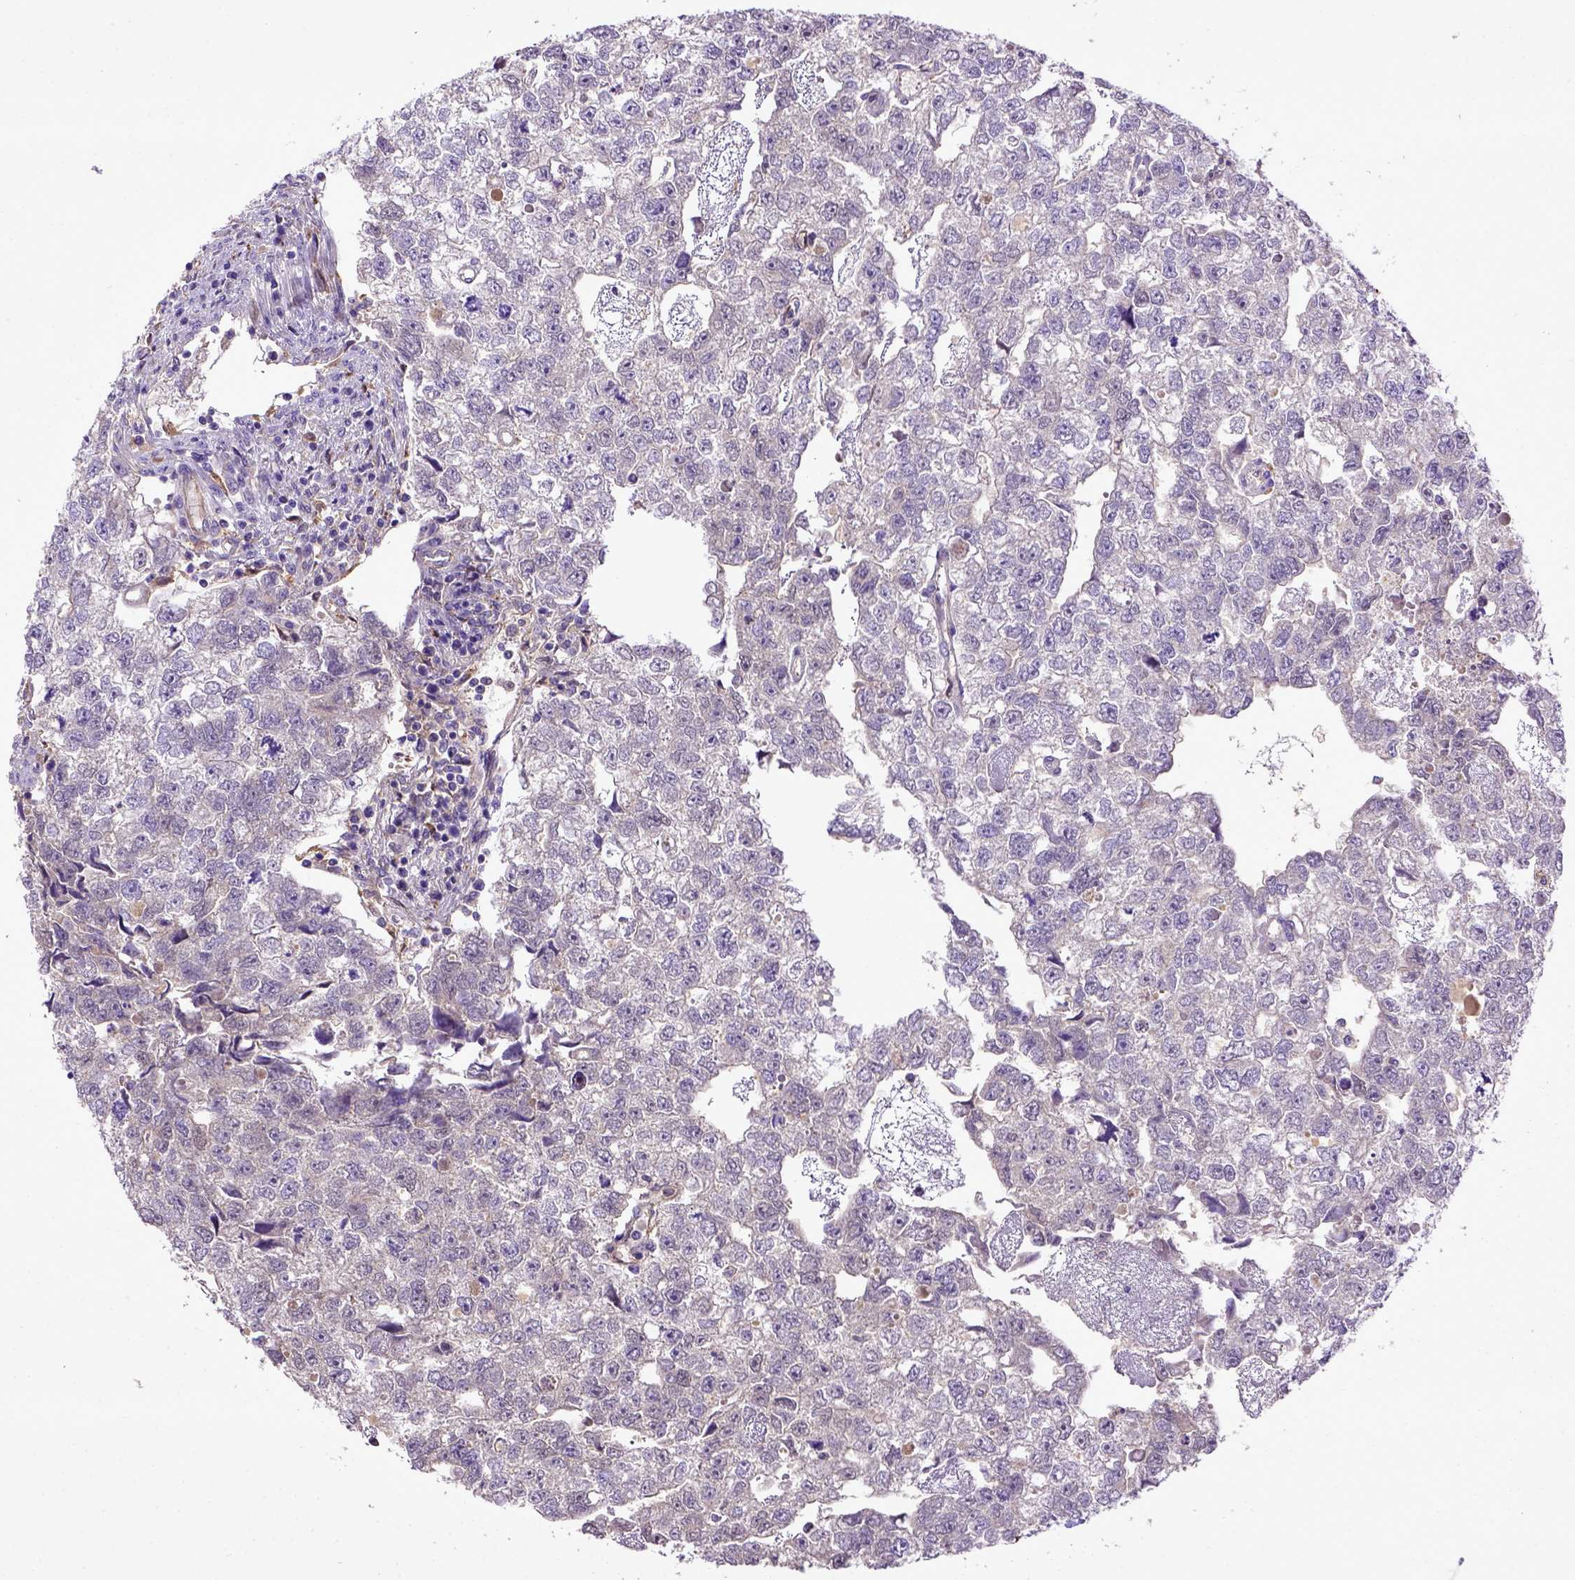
{"staining": {"intensity": "negative", "quantity": "none", "location": "none"}, "tissue": "testis cancer", "cell_type": "Tumor cells", "image_type": "cancer", "snomed": [{"axis": "morphology", "description": "Carcinoma, Embryonal, NOS"}, {"axis": "morphology", "description": "Teratoma, malignant, NOS"}, {"axis": "topography", "description": "Testis"}], "caption": "This histopathology image is of malignant teratoma (testis) stained with IHC to label a protein in brown with the nuclei are counter-stained blue. There is no positivity in tumor cells.", "gene": "DEPDC1B", "patient": {"sex": "male", "age": 44}}